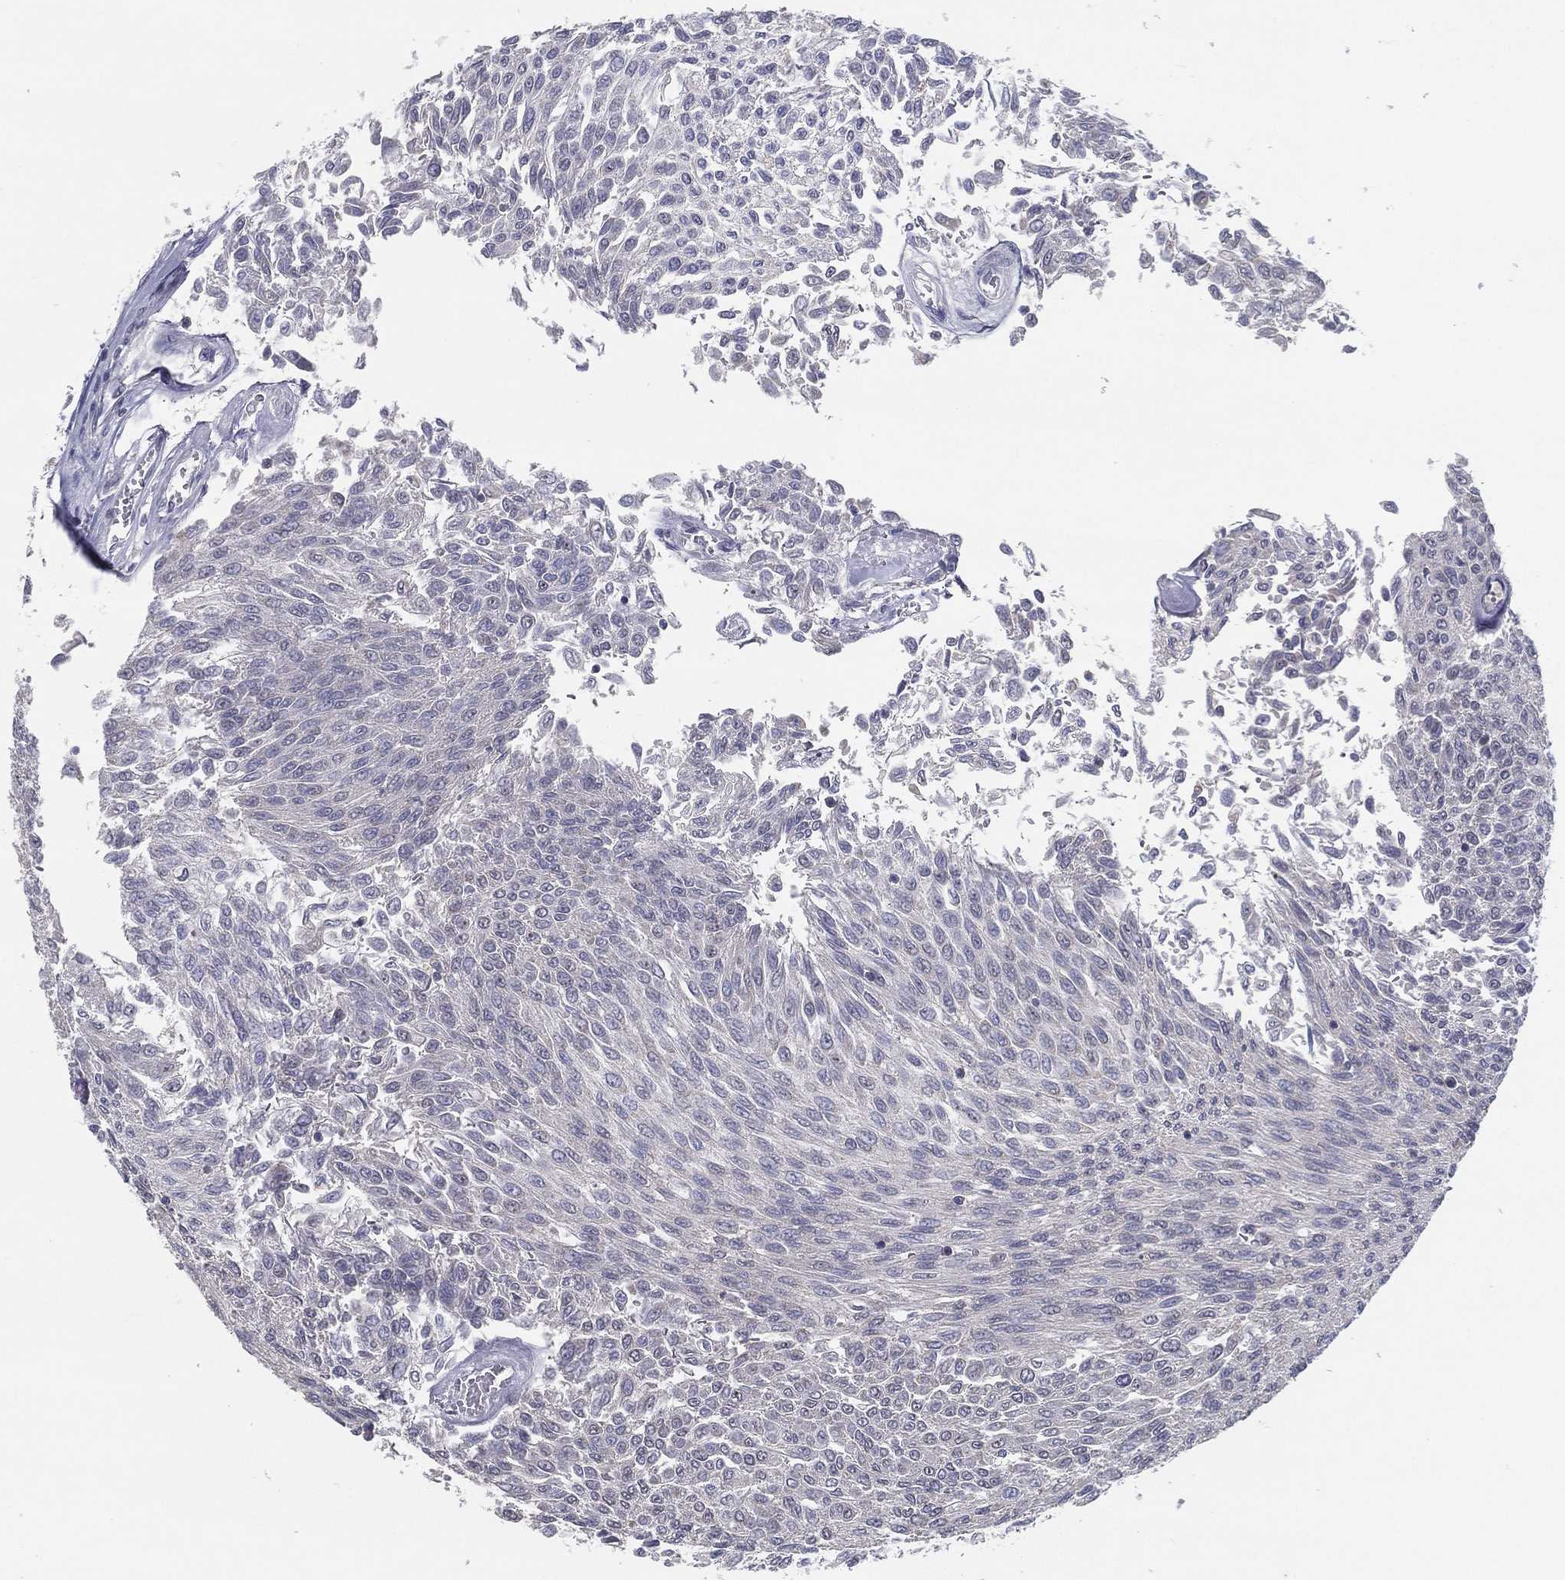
{"staining": {"intensity": "negative", "quantity": "none", "location": "none"}, "tissue": "urothelial cancer", "cell_type": "Tumor cells", "image_type": "cancer", "snomed": [{"axis": "morphology", "description": "Urothelial carcinoma, Low grade"}, {"axis": "topography", "description": "Urinary bladder"}], "caption": "An image of urothelial cancer stained for a protein reveals no brown staining in tumor cells.", "gene": "PCSK1", "patient": {"sex": "male", "age": 78}}